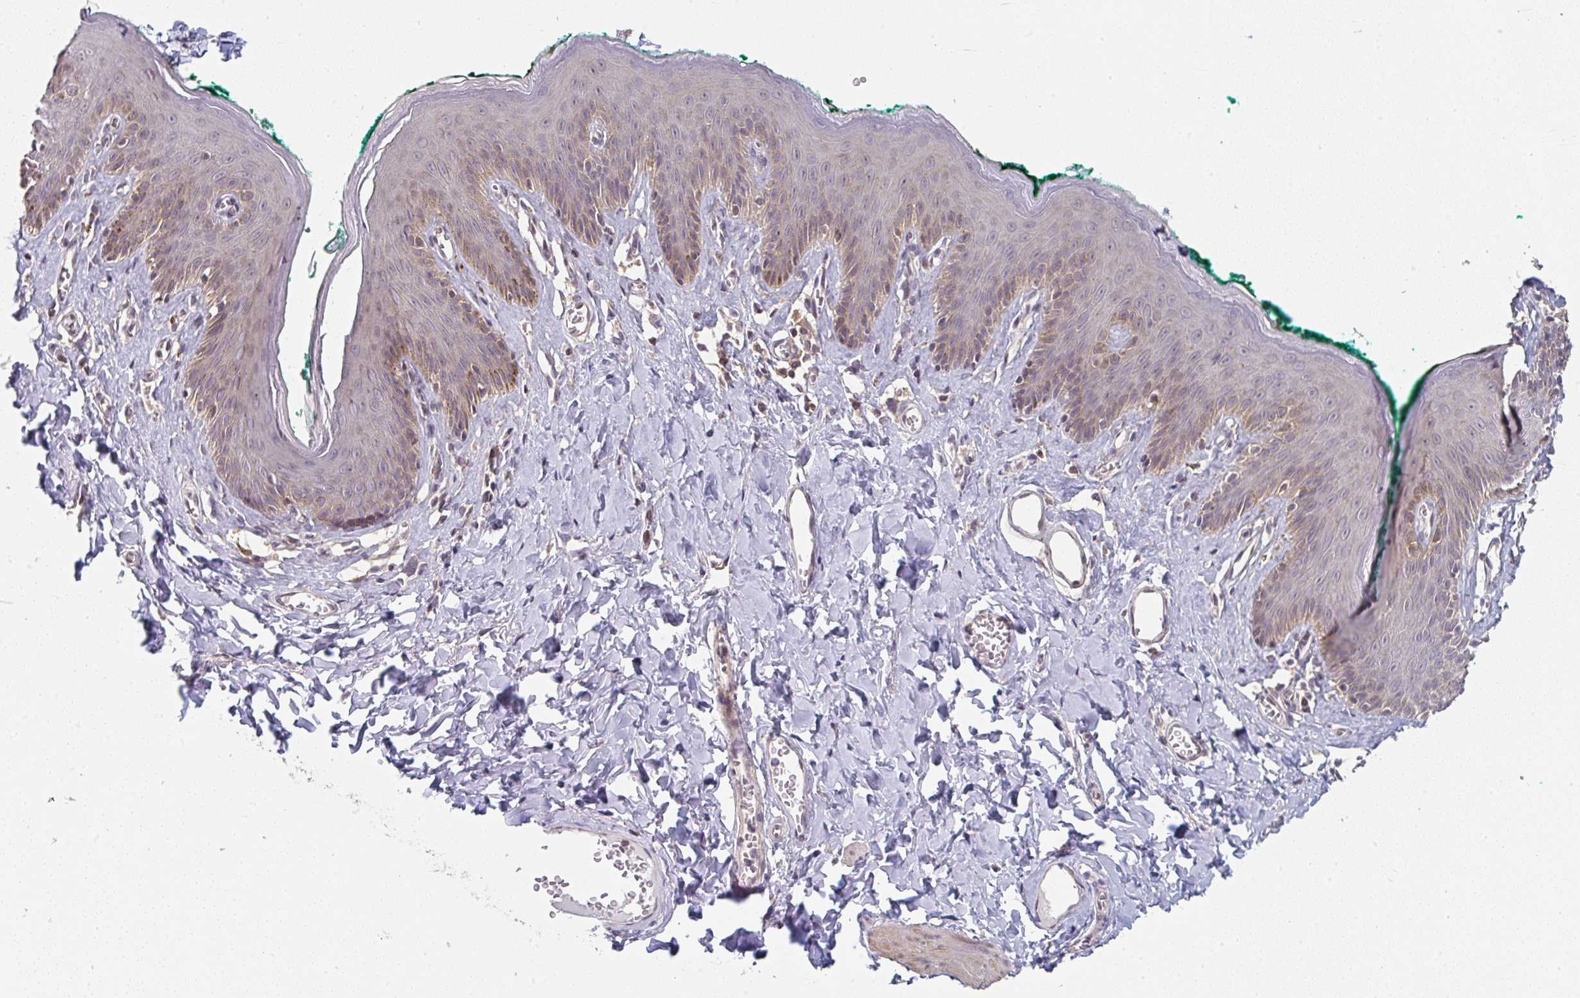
{"staining": {"intensity": "weak", "quantity": "25%-75%", "location": "cytoplasmic/membranous"}, "tissue": "skin", "cell_type": "Epidermal cells", "image_type": "normal", "snomed": [{"axis": "morphology", "description": "Normal tissue, NOS"}, {"axis": "topography", "description": "Vulva"}, {"axis": "topography", "description": "Peripheral nerve tissue"}], "caption": "Immunohistochemistry of unremarkable human skin reveals low levels of weak cytoplasmic/membranous positivity in about 25%-75% of epidermal cells. (brown staining indicates protein expression, while blue staining denotes nuclei).", "gene": "RANGRF", "patient": {"sex": "female", "age": 66}}